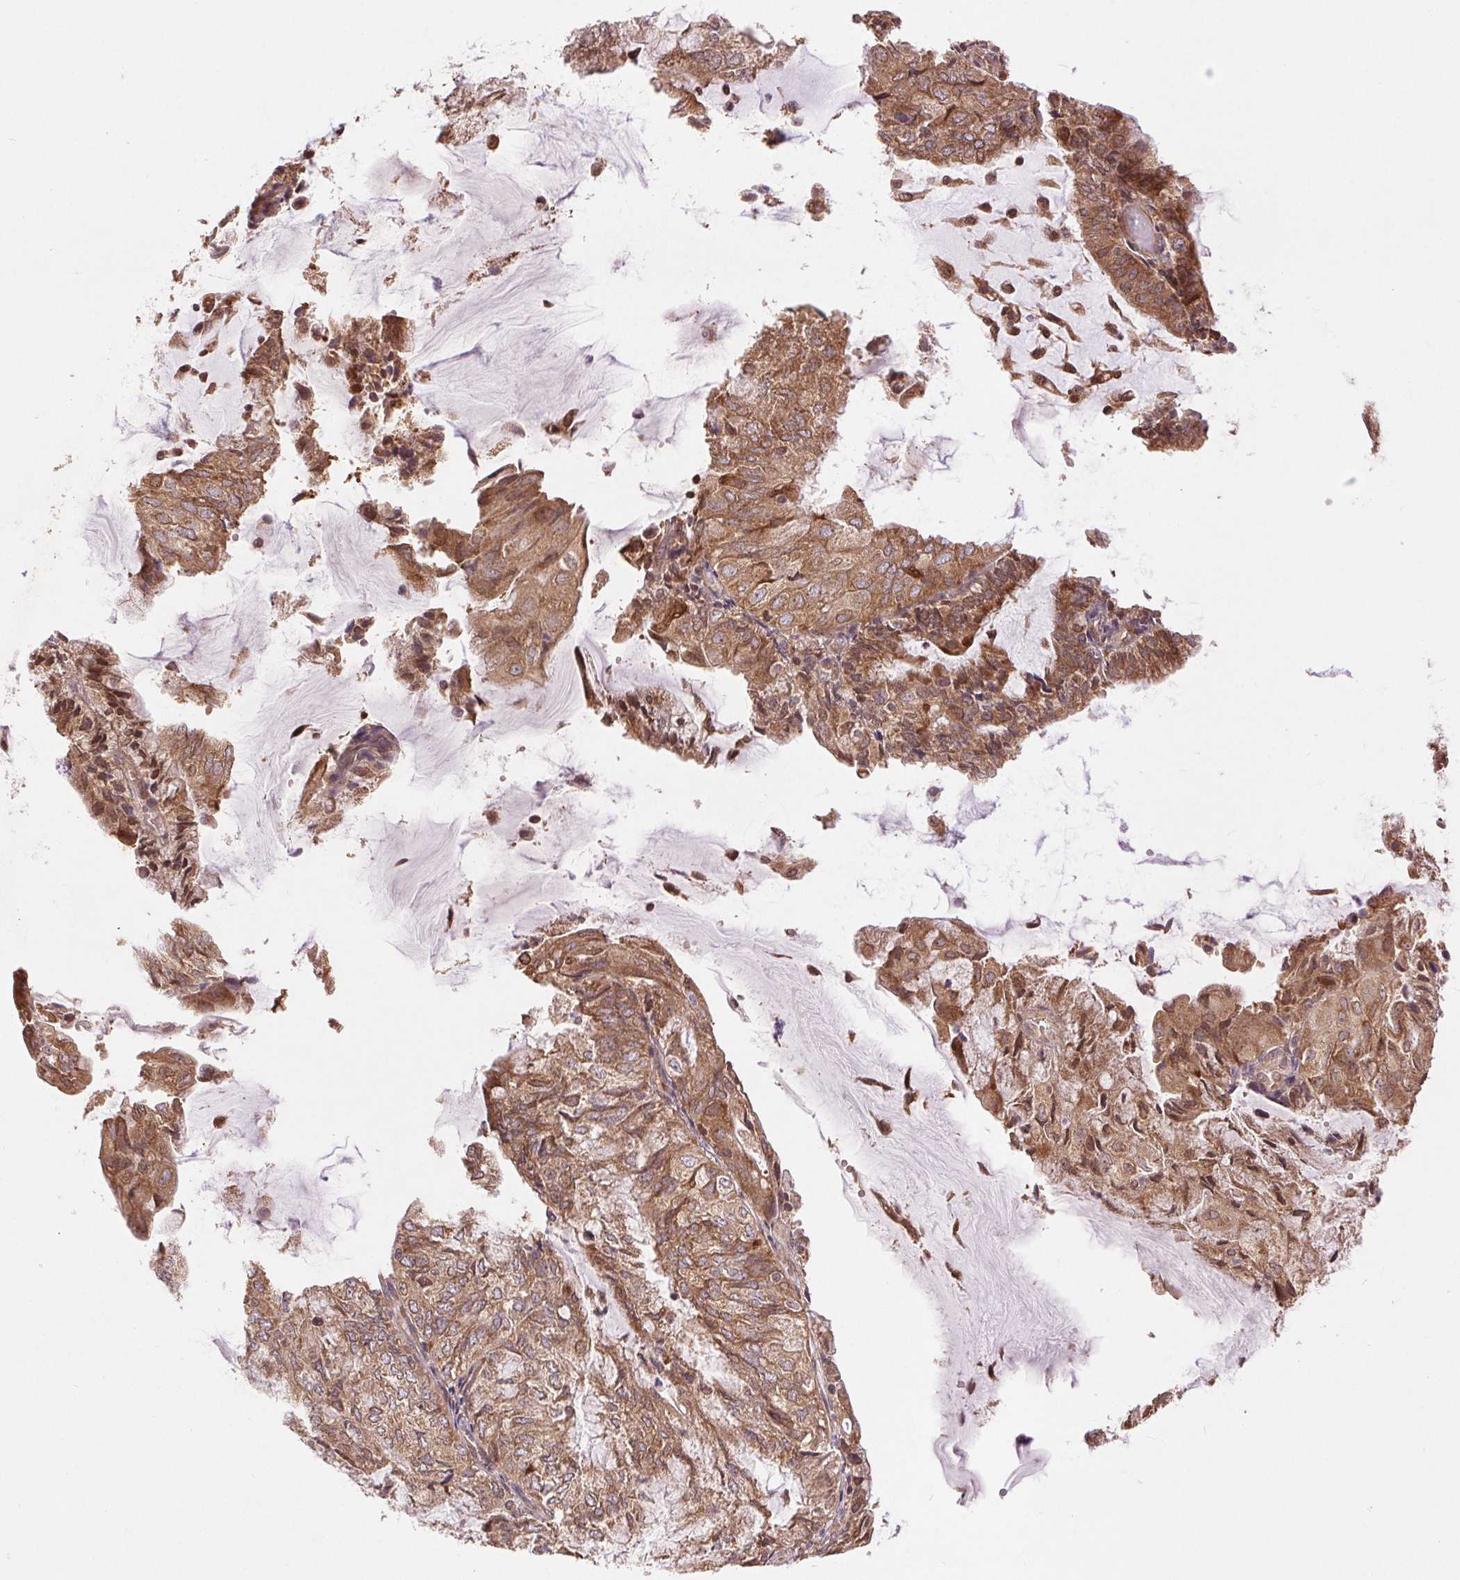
{"staining": {"intensity": "moderate", "quantity": ">75%", "location": "cytoplasmic/membranous"}, "tissue": "endometrial cancer", "cell_type": "Tumor cells", "image_type": "cancer", "snomed": [{"axis": "morphology", "description": "Adenocarcinoma, NOS"}, {"axis": "topography", "description": "Endometrium"}], "caption": "DAB immunohistochemical staining of endometrial cancer (adenocarcinoma) shows moderate cytoplasmic/membranous protein expression in approximately >75% of tumor cells.", "gene": "BTF3L4", "patient": {"sex": "female", "age": 81}}